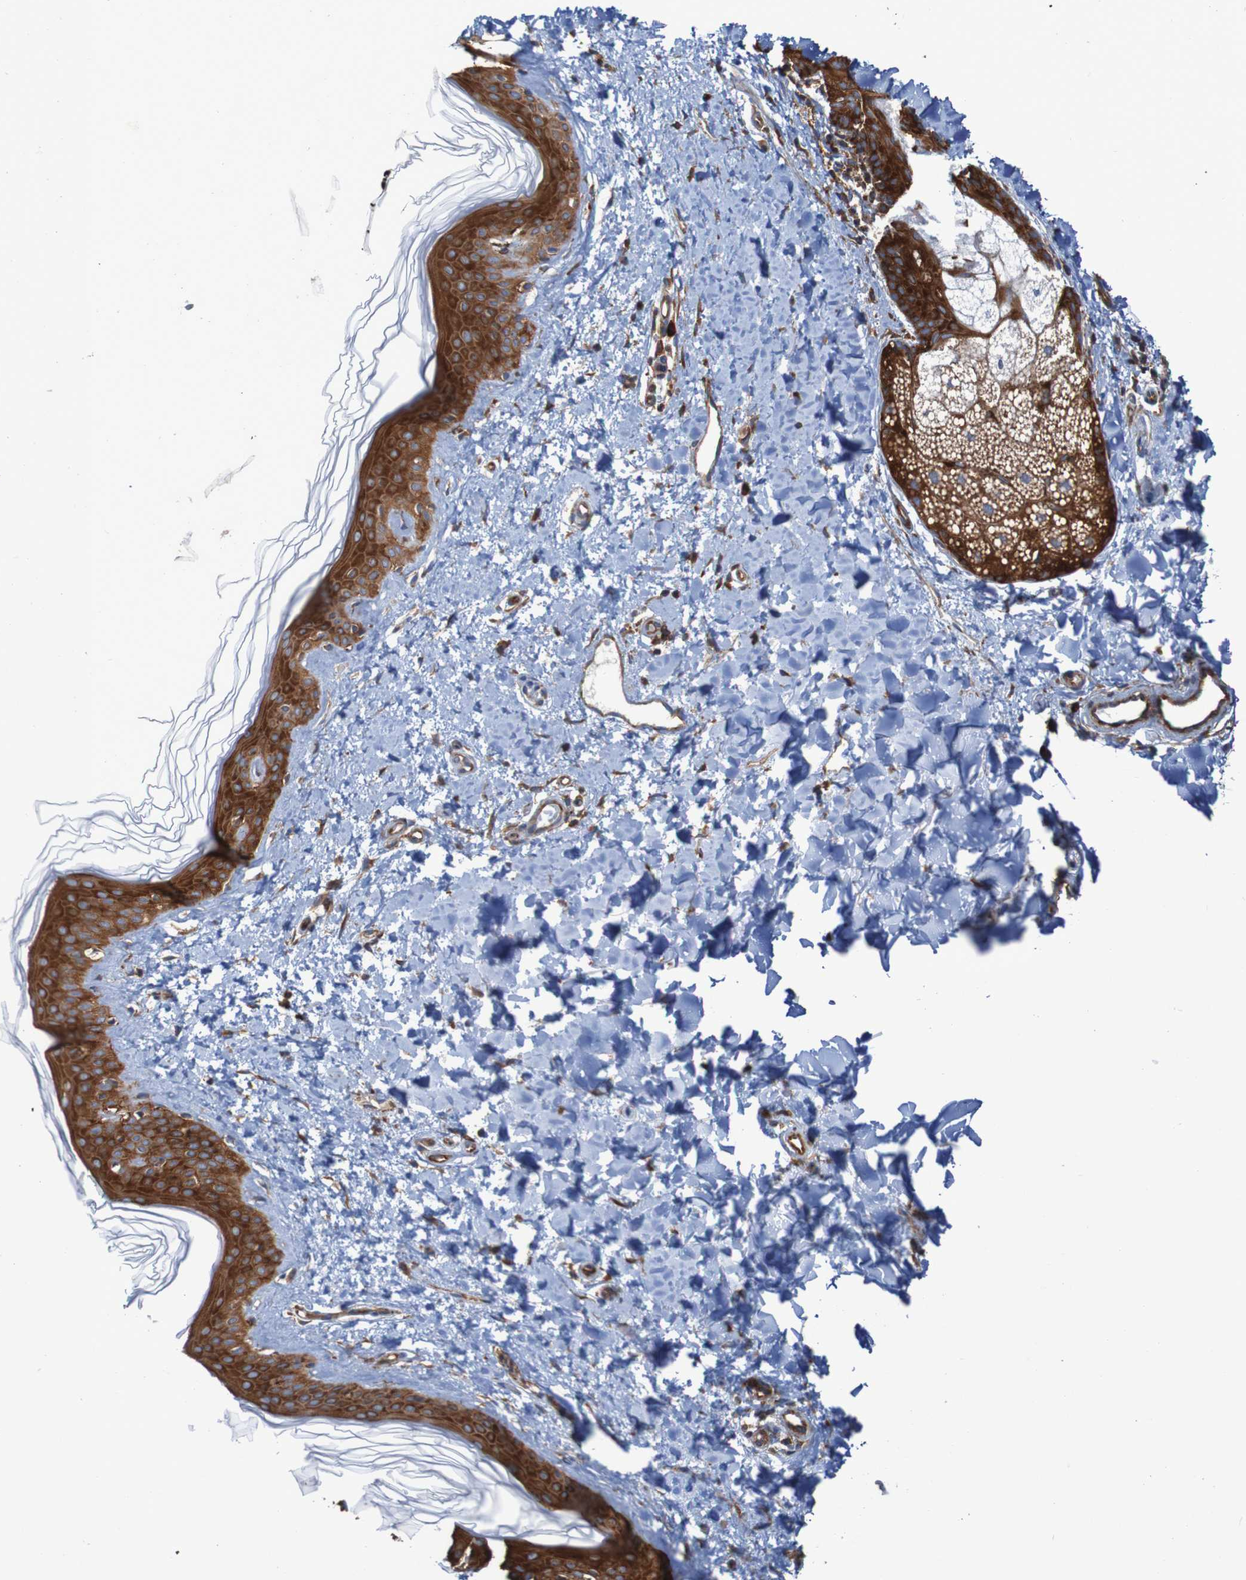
{"staining": {"intensity": "moderate", "quantity": ">75%", "location": "cytoplasmic/membranous"}, "tissue": "skin", "cell_type": "Fibroblasts", "image_type": "normal", "snomed": [{"axis": "morphology", "description": "Normal tissue, NOS"}, {"axis": "topography", "description": "Skin"}], "caption": "Immunohistochemistry of normal skin shows medium levels of moderate cytoplasmic/membranous staining in approximately >75% of fibroblasts.", "gene": "RPL10", "patient": {"sex": "female", "age": 41}}